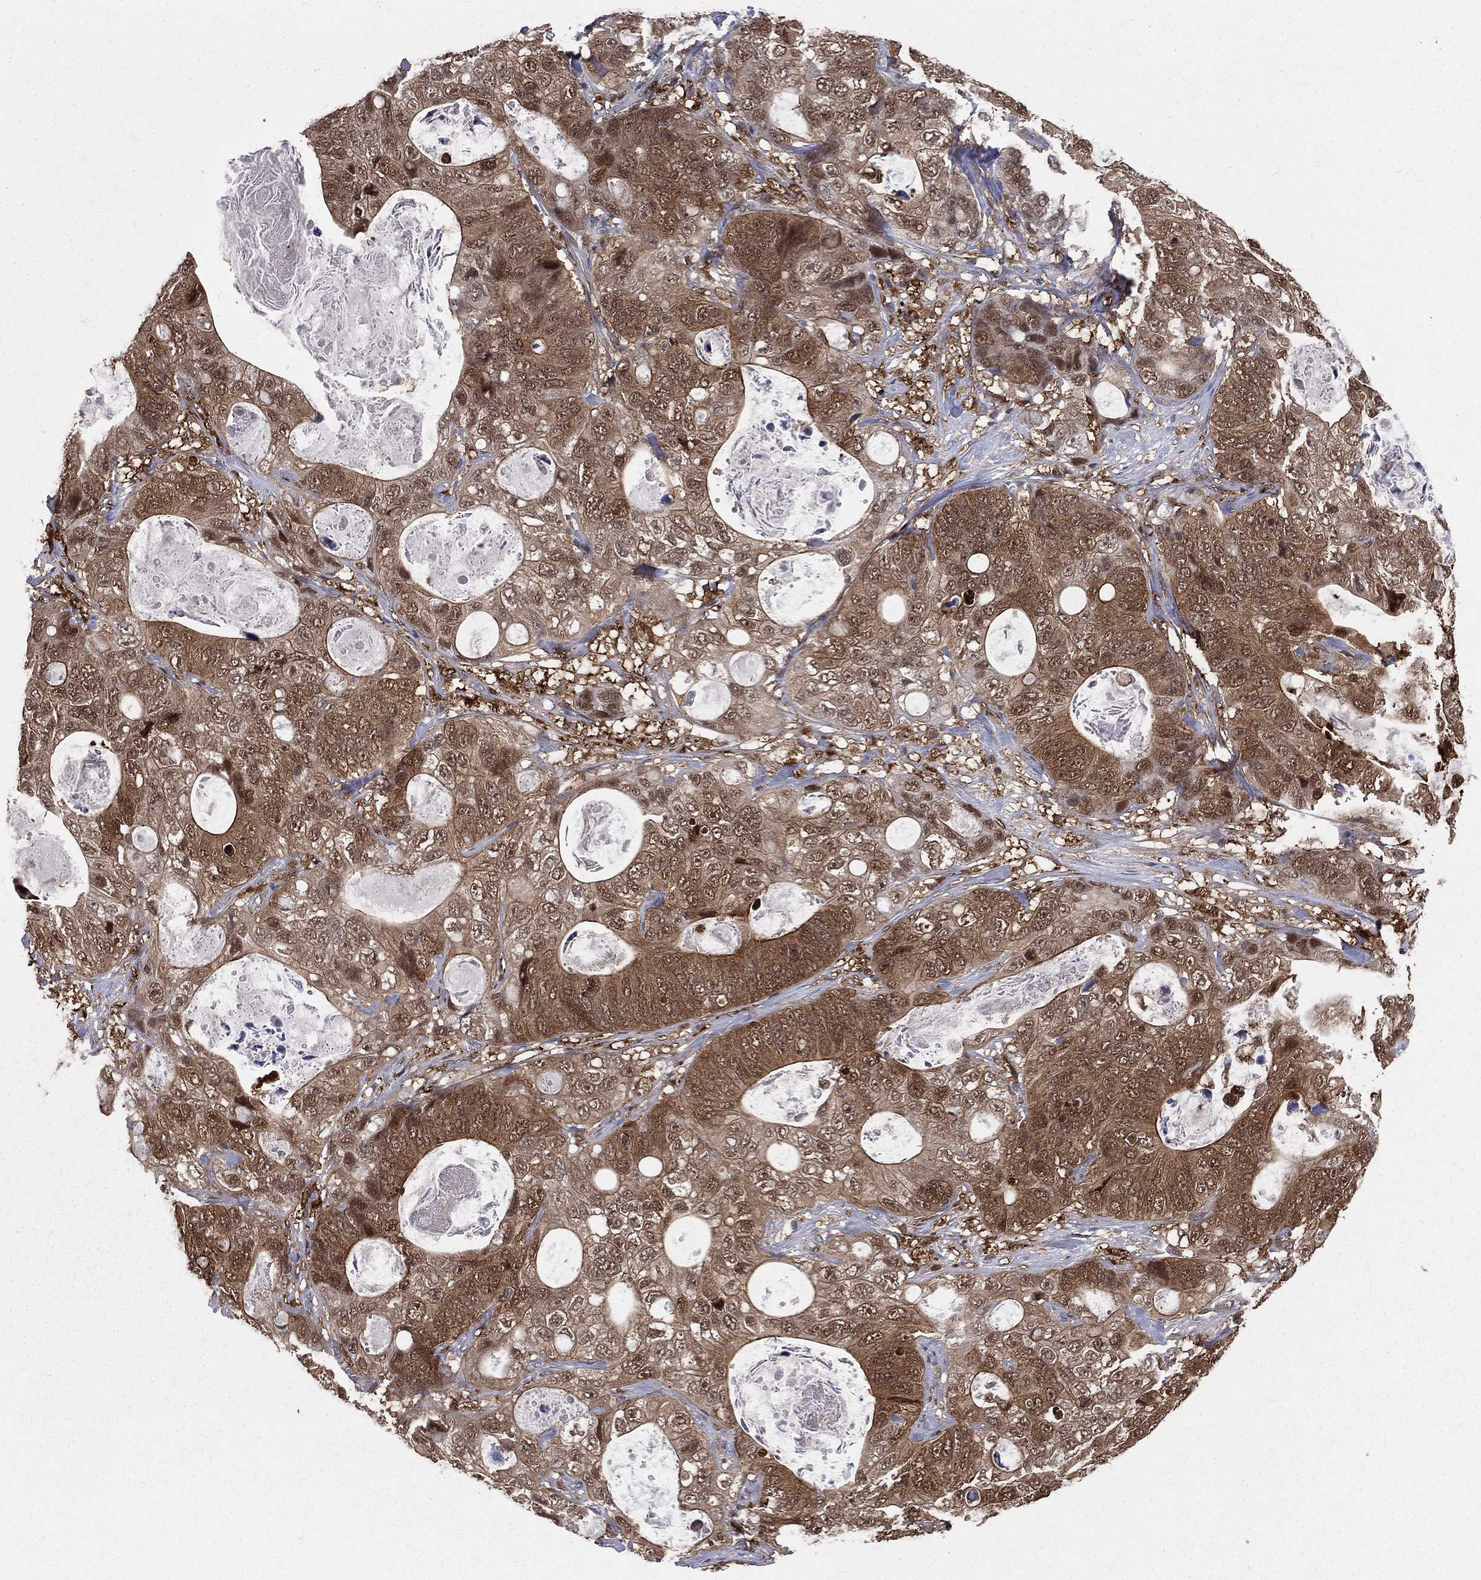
{"staining": {"intensity": "moderate", "quantity": "25%-75%", "location": "cytoplasmic/membranous"}, "tissue": "stomach cancer", "cell_type": "Tumor cells", "image_type": "cancer", "snomed": [{"axis": "morphology", "description": "Normal tissue, NOS"}, {"axis": "morphology", "description": "Adenocarcinoma, NOS"}, {"axis": "topography", "description": "Stomach"}], "caption": "Stomach cancer (adenocarcinoma) was stained to show a protein in brown. There is medium levels of moderate cytoplasmic/membranous staining in about 25%-75% of tumor cells.", "gene": "ENO1", "patient": {"sex": "female", "age": 89}}